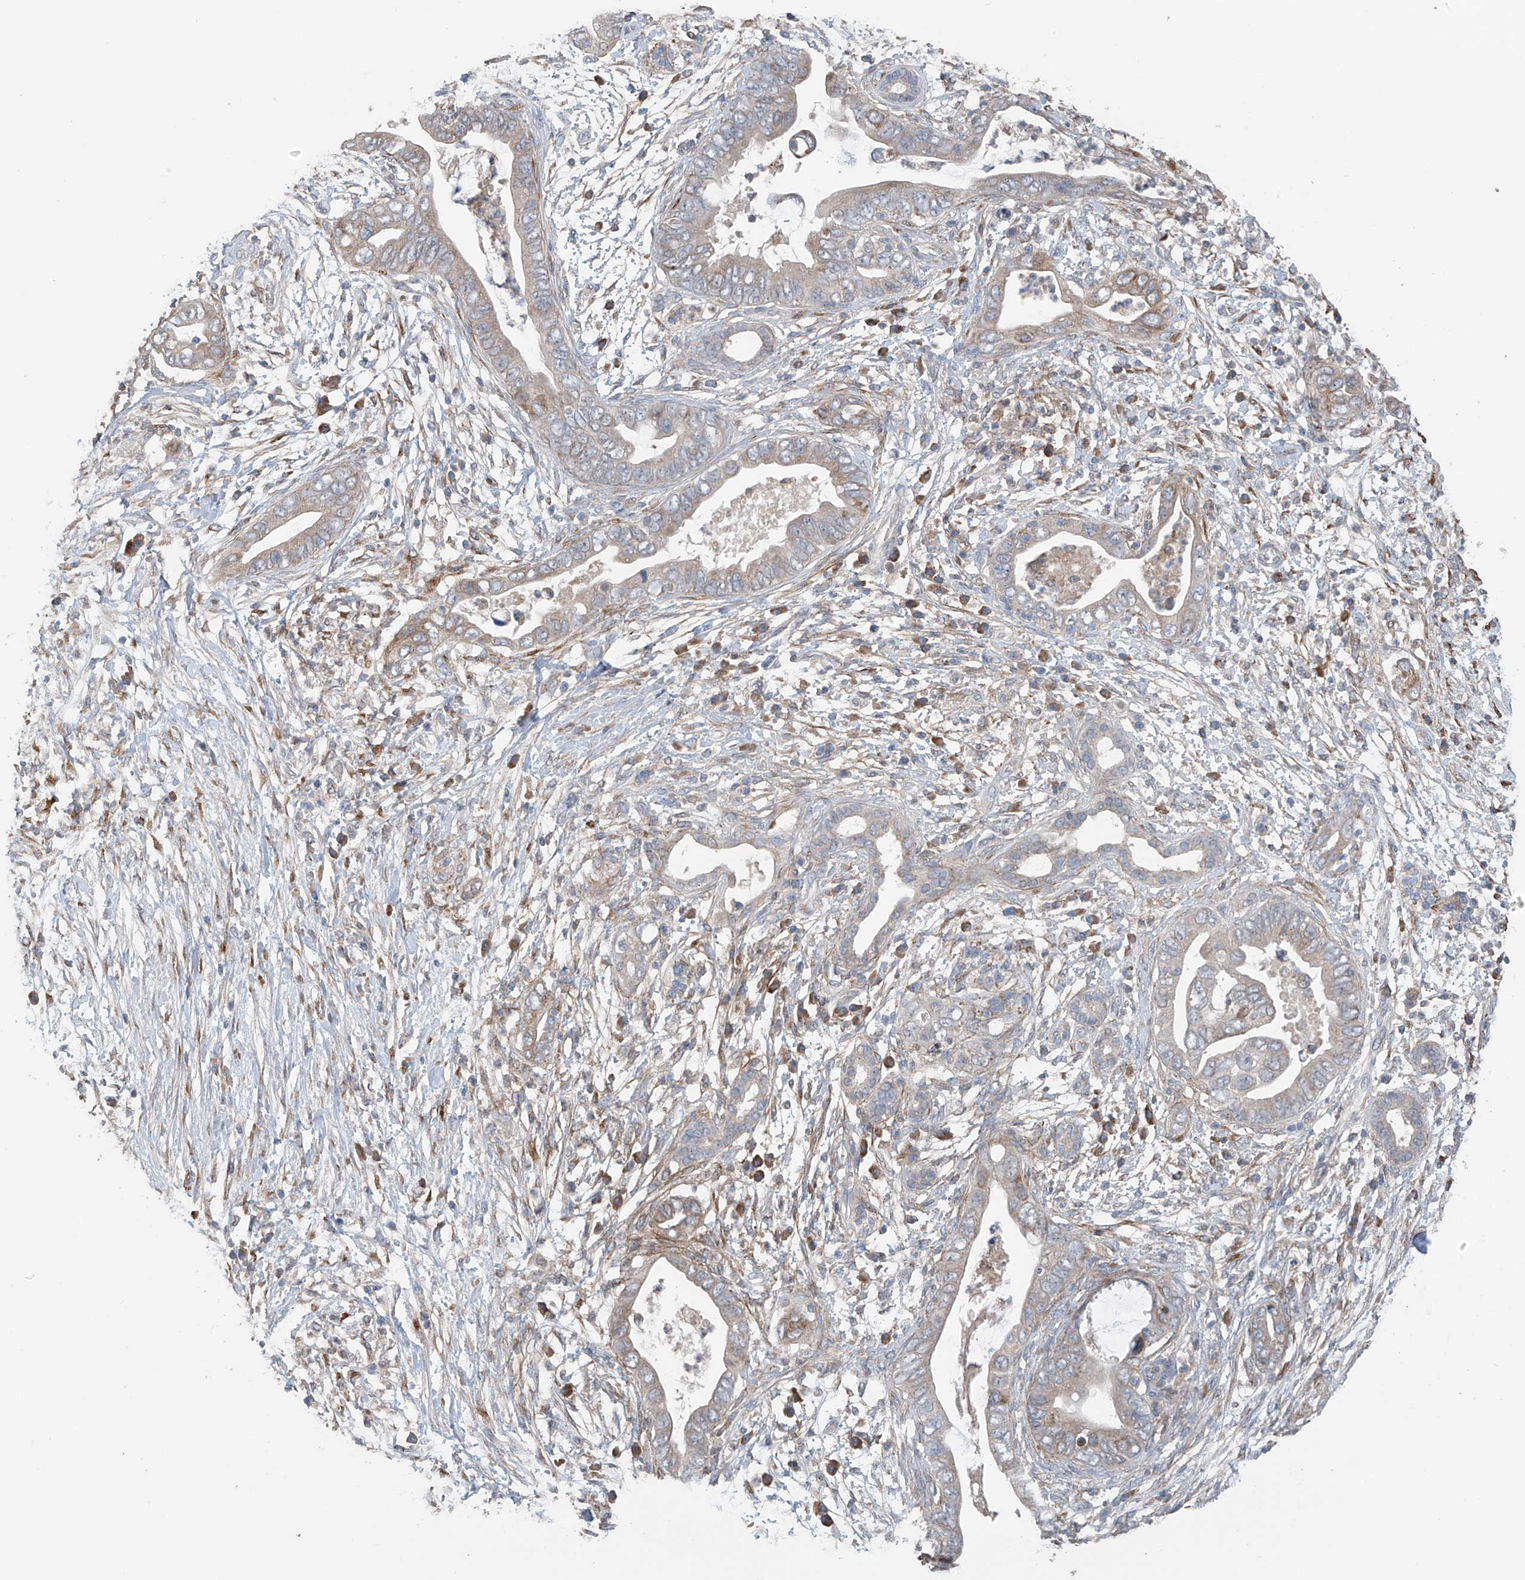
{"staining": {"intensity": "negative", "quantity": "none", "location": "none"}, "tissue": "pancreatic cancer", "cell_type": "Tumor cells", "image_type": "cancer", "snomed": [{"axis": "morphology", "description": "Adenocarcinoma, NOS"}, {"axis": "topography", "description": "Pancreas"}], "caption": "This image is of pancreatic adenocarcinoma stained with immunohistochemistry to label a protein in brown with the nuclei are counter-stained blue. There is no expression in tumor cells.", "gene": "GALNTL6", "patient": {"sex": "male", "age": 75}}